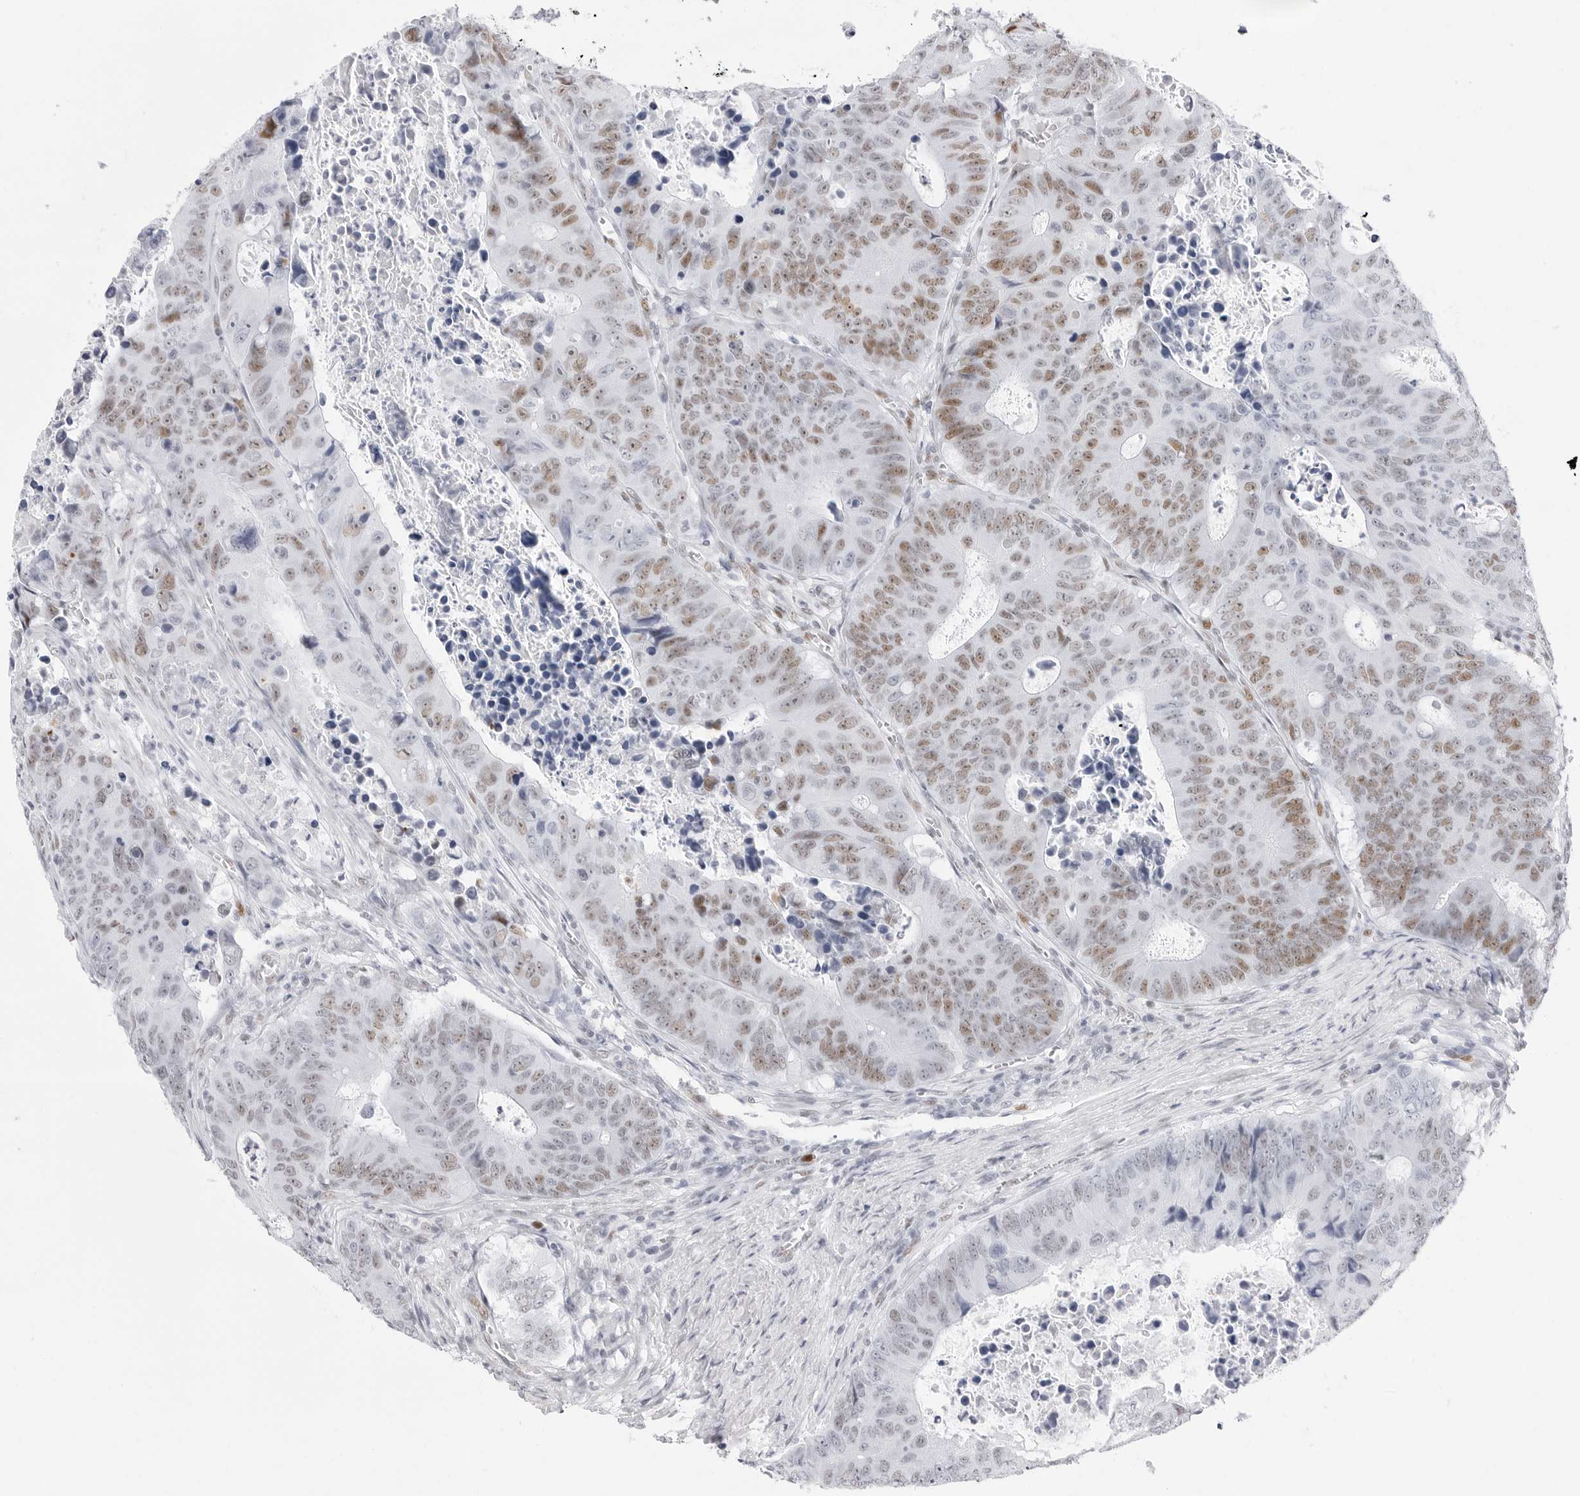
{"staining": {"intensity": "moderate", "quantity": ">75%", "location": "nuclear"}, "tissue": "colorectal cancer", "cell_type": "Tumor cells", "image_type": "cancer", "snomed": [{"axis": "morphology", "description": "Adenocarcinoma, NOS"}, {"axis": "topography", "description": "Colon"}], "caption": "IHC histopathology image of neoplastic tissue: adenocarcinoma (colorectal) stained using immunohistochemistry (IHC) demonstrates medium levels of moderate protein expression localized specifically in the nuclear of tumor cells, appearing as a nuclear brown color.", "gene": "NASP", "patient": {"sex": "male", "age": 87}}